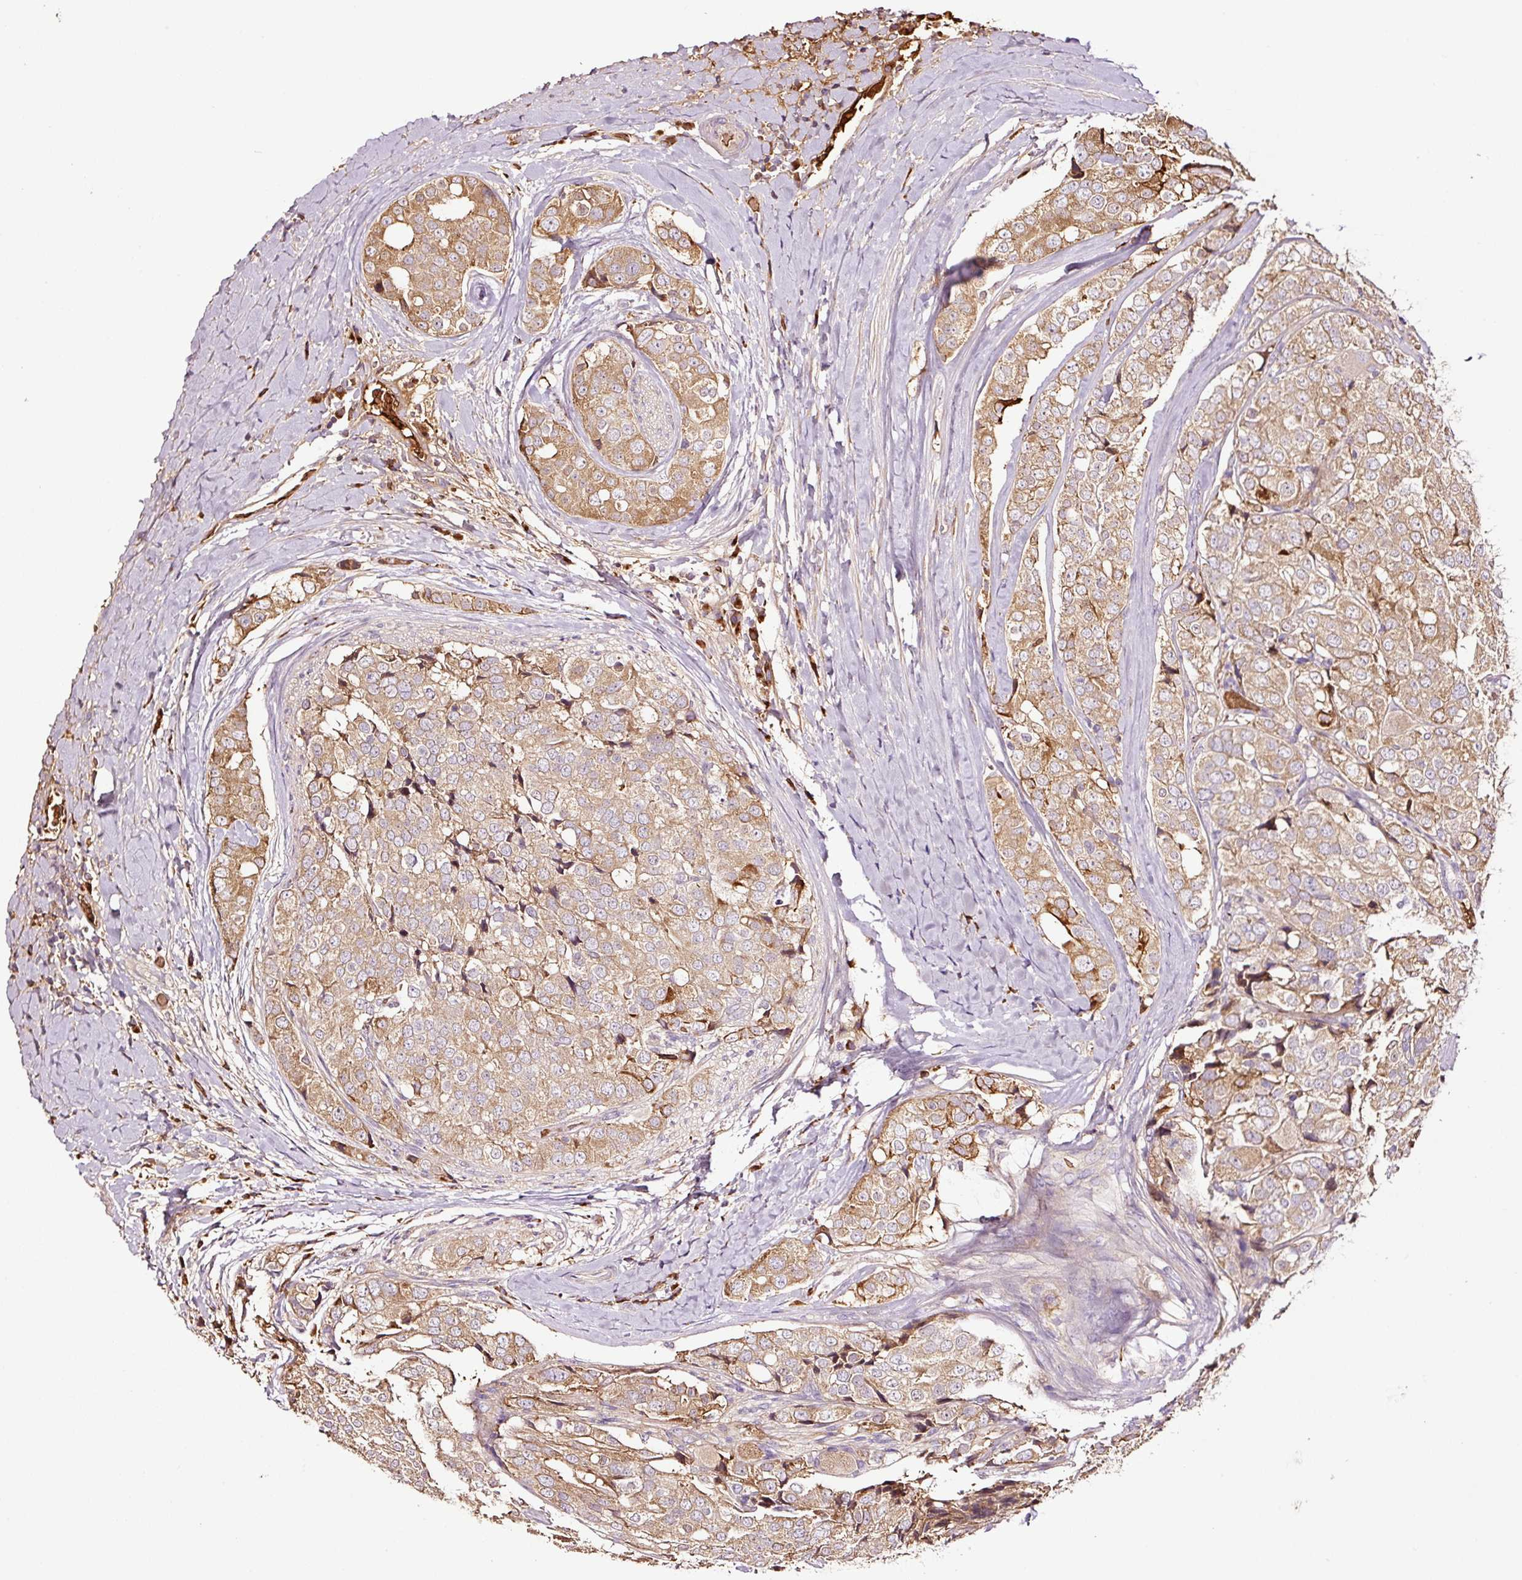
{"staining": {"intensity": "moderate", "quantity": ">75%", "location": "cytoplasmic/membranous"}, "tissue": "prostate cancer", "cell_type": "Tumor cells", "image_type": "cancer", "snomed": [{"axis": "morphology", "description": "Adenocarcinoma, High grade"}, {"axis": "topography", "description": "Prostate"}], "caption": "A micrograph of prostate cancer (high-grade adenocarcinoma) stained for a protein displays moderate cytoplasmic/membranous brown staining in tumor cells. (DAB (3,3'-diaminobenzidine) = brown stain, brightfield microscopy at high magnification).", "gene": "PGLYRP2", "patient": {"sex": "male", "age": 49}}